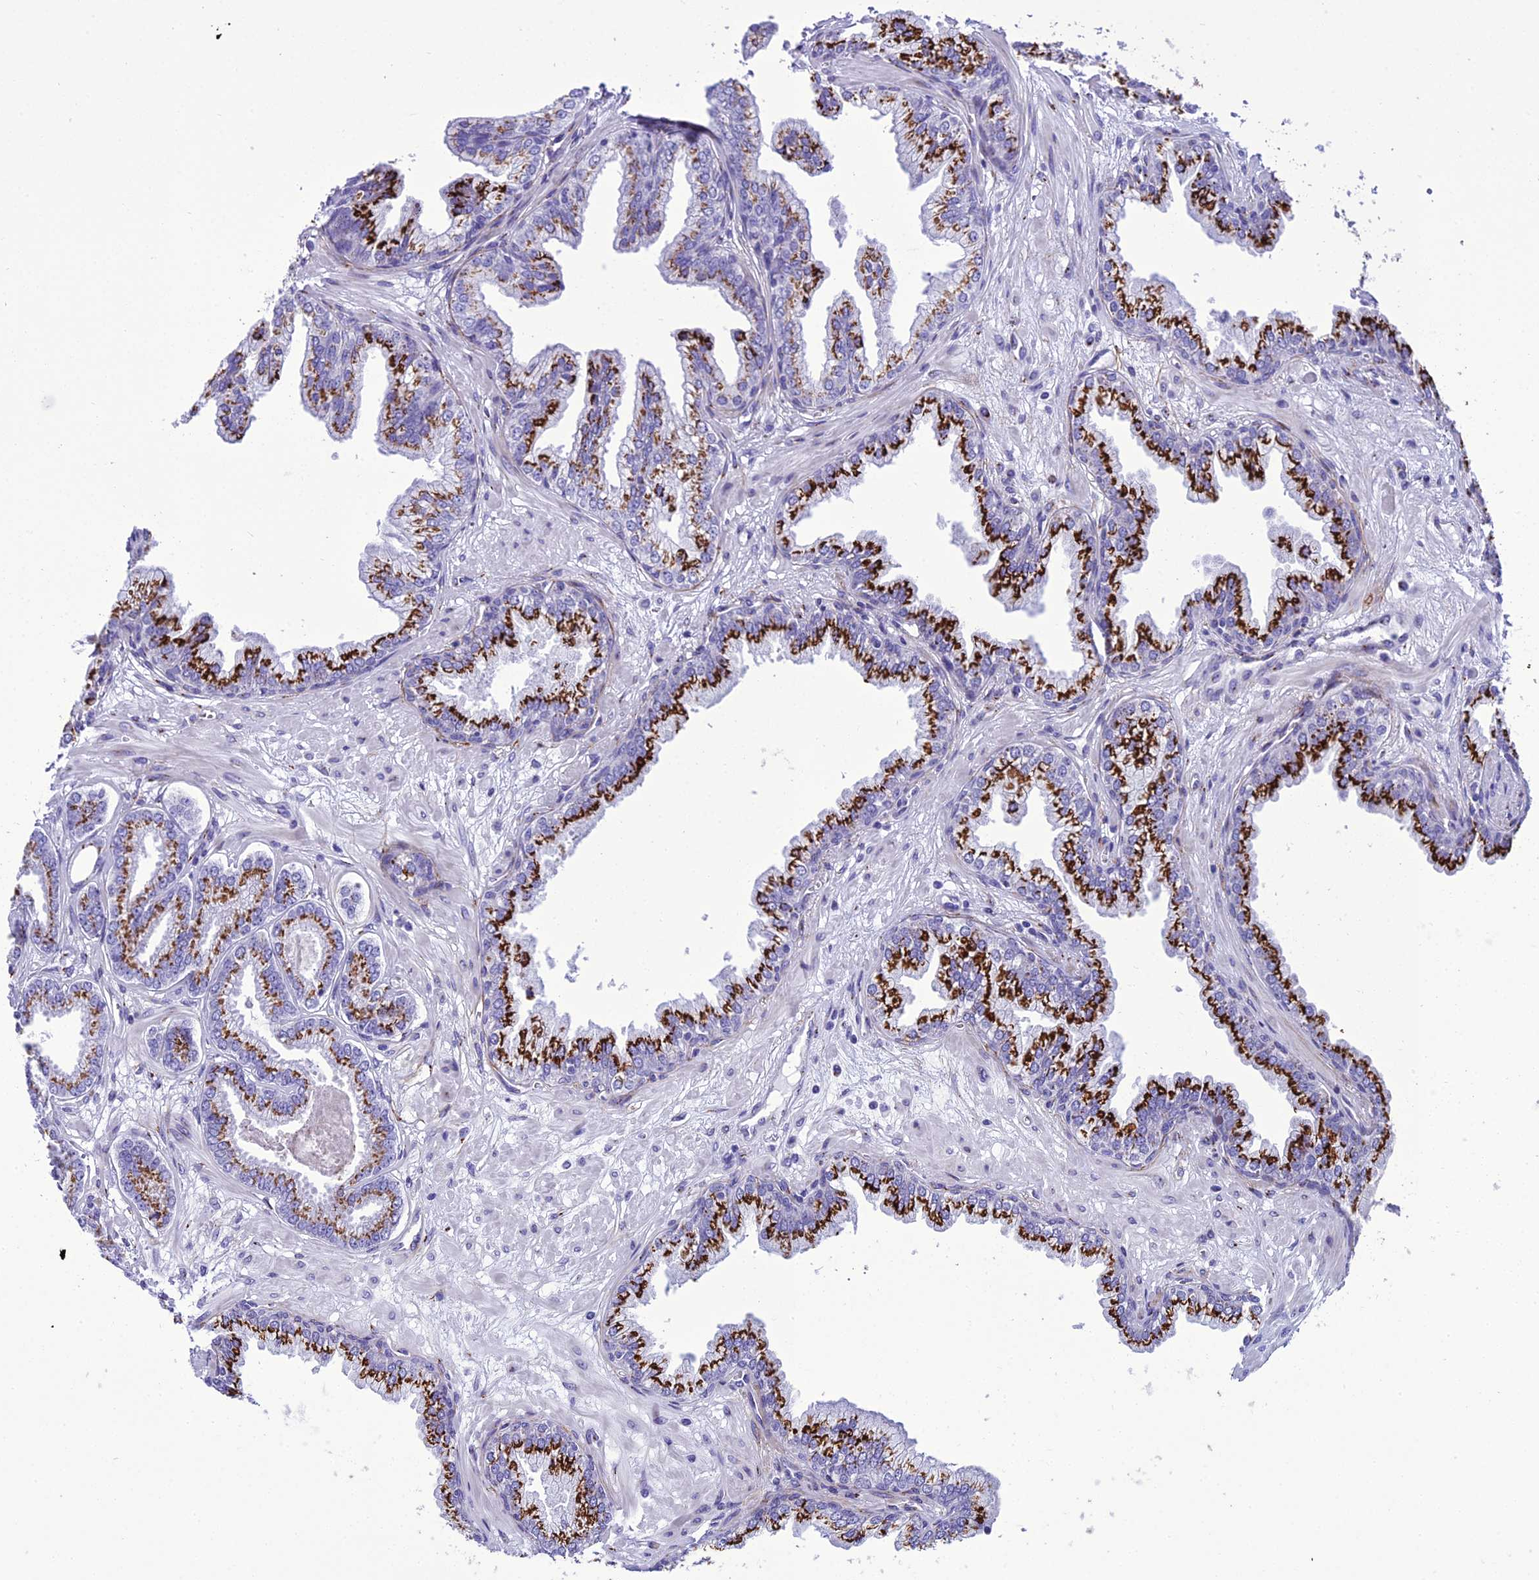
{"staining": {"intensity": "strong", "quantity": ">75%", "location": "cytoplasmic/membranous"}, "tissue": "prostate cancer", "cell_type": "Tumor cells", "image_type": "cancer", "snomed": [{"axis": "morphology", "description": "Adenocarcinoma, Low grade"}, {"axis": "topography", "description": "Prostate"}], "caption": "DAB (3,3'-diaminobenzidine) immunohistochemical staining of adenocarcinoma (low-grade) (prostate) reveals strong cytoplasmic/membranous protein expression in about >75% of tumor cells.", "gene": "GOLM2", "patient": {"sex": "male", "age": 64}}